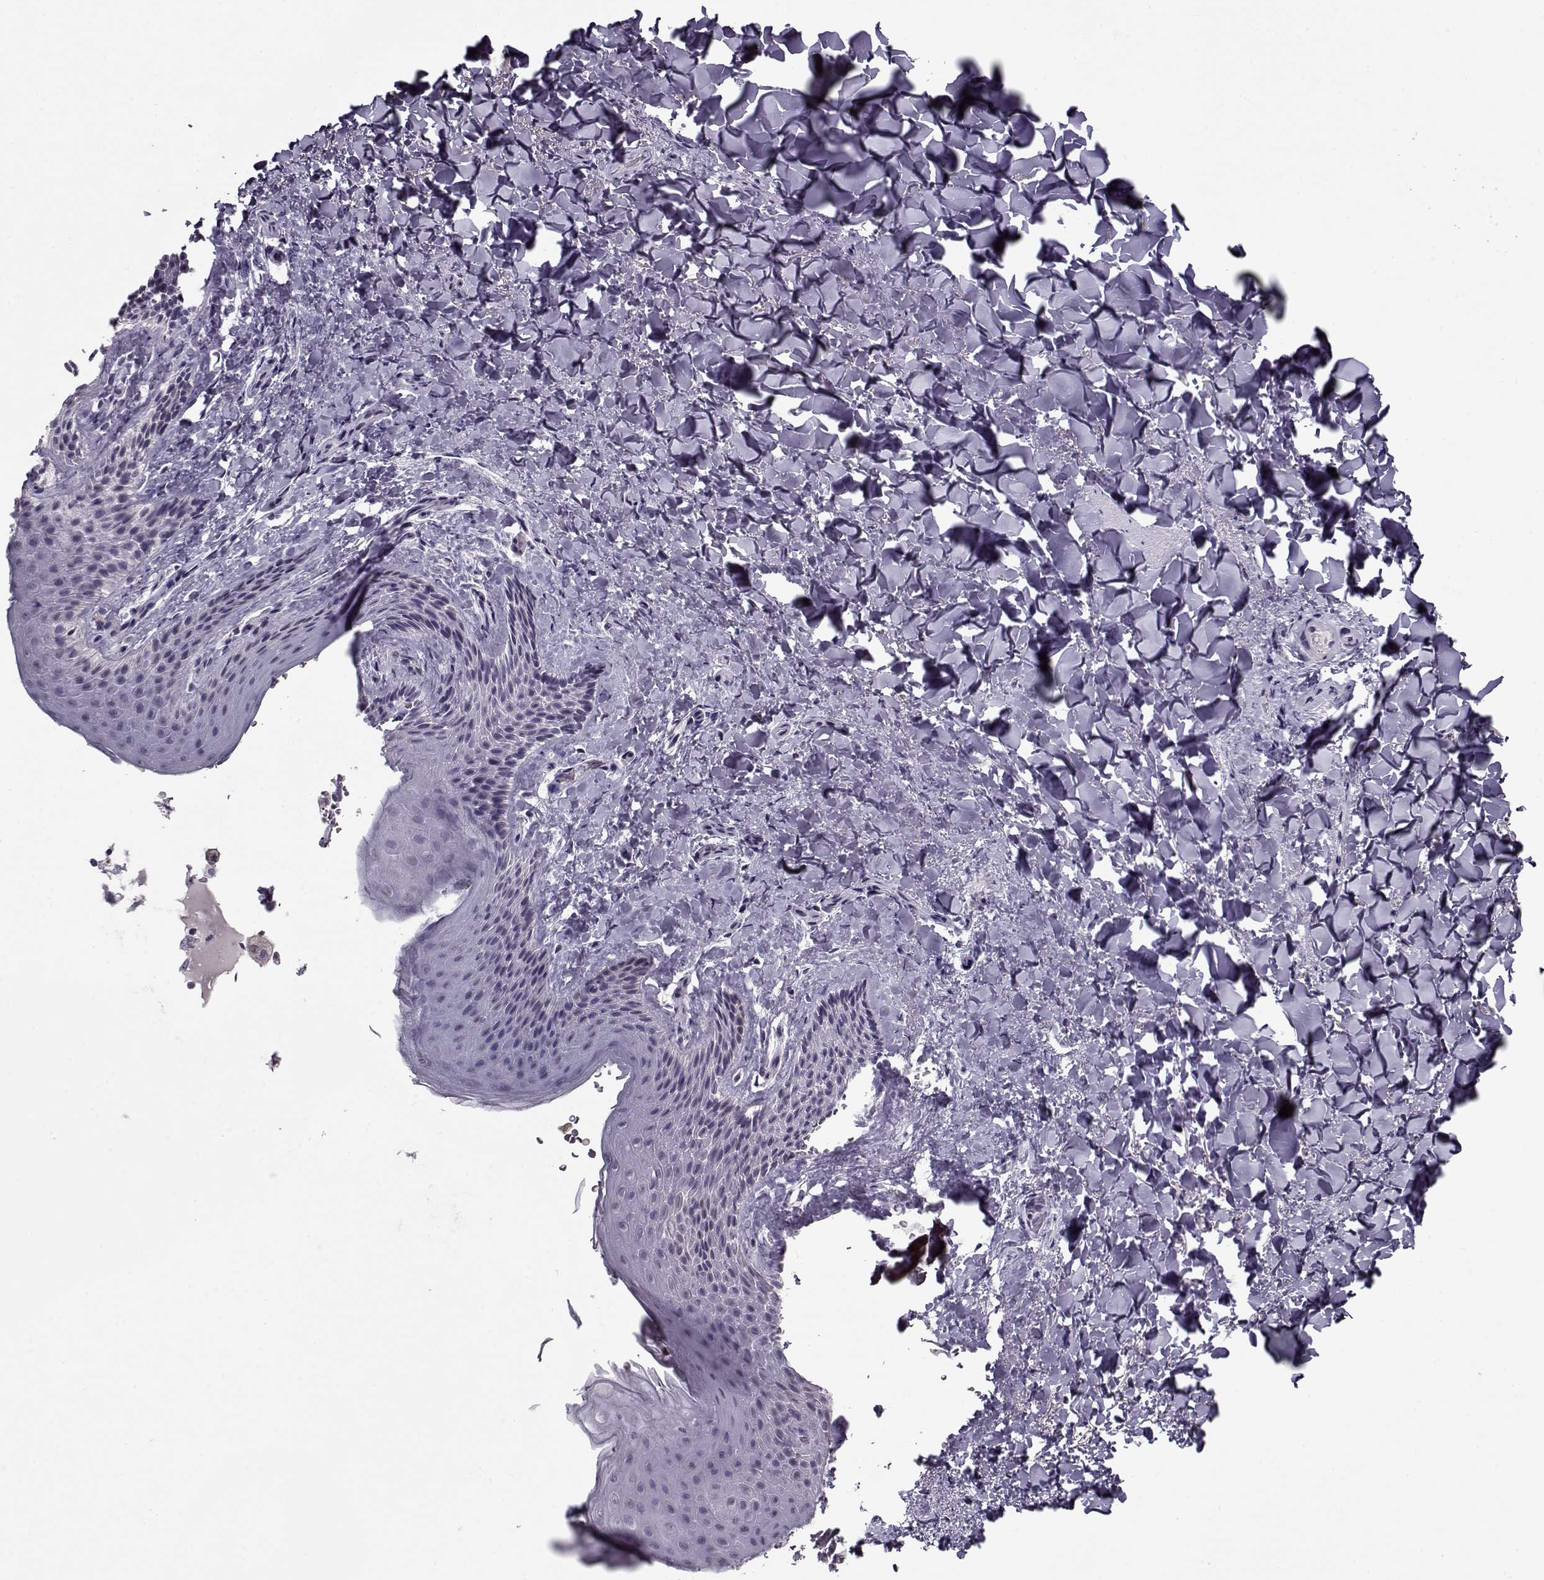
{"staining": {"intensity": "weak", "quantity": "<25%", "location": "cytoplasmic/membranous"}, "tissue": "skin", "cell_type": "Epidermal cells", "image_type": "normal", "snomed": [{"axis": "morphology", "description": "Normal tissue, NOS"}, {"axis": "topography", "description": "Anal"}], "caption": "The micrograph displays no staining of epidermal cells in normal skin.", "gene": "SEC16B", "patient": {"sex": "male", "age": 36}}